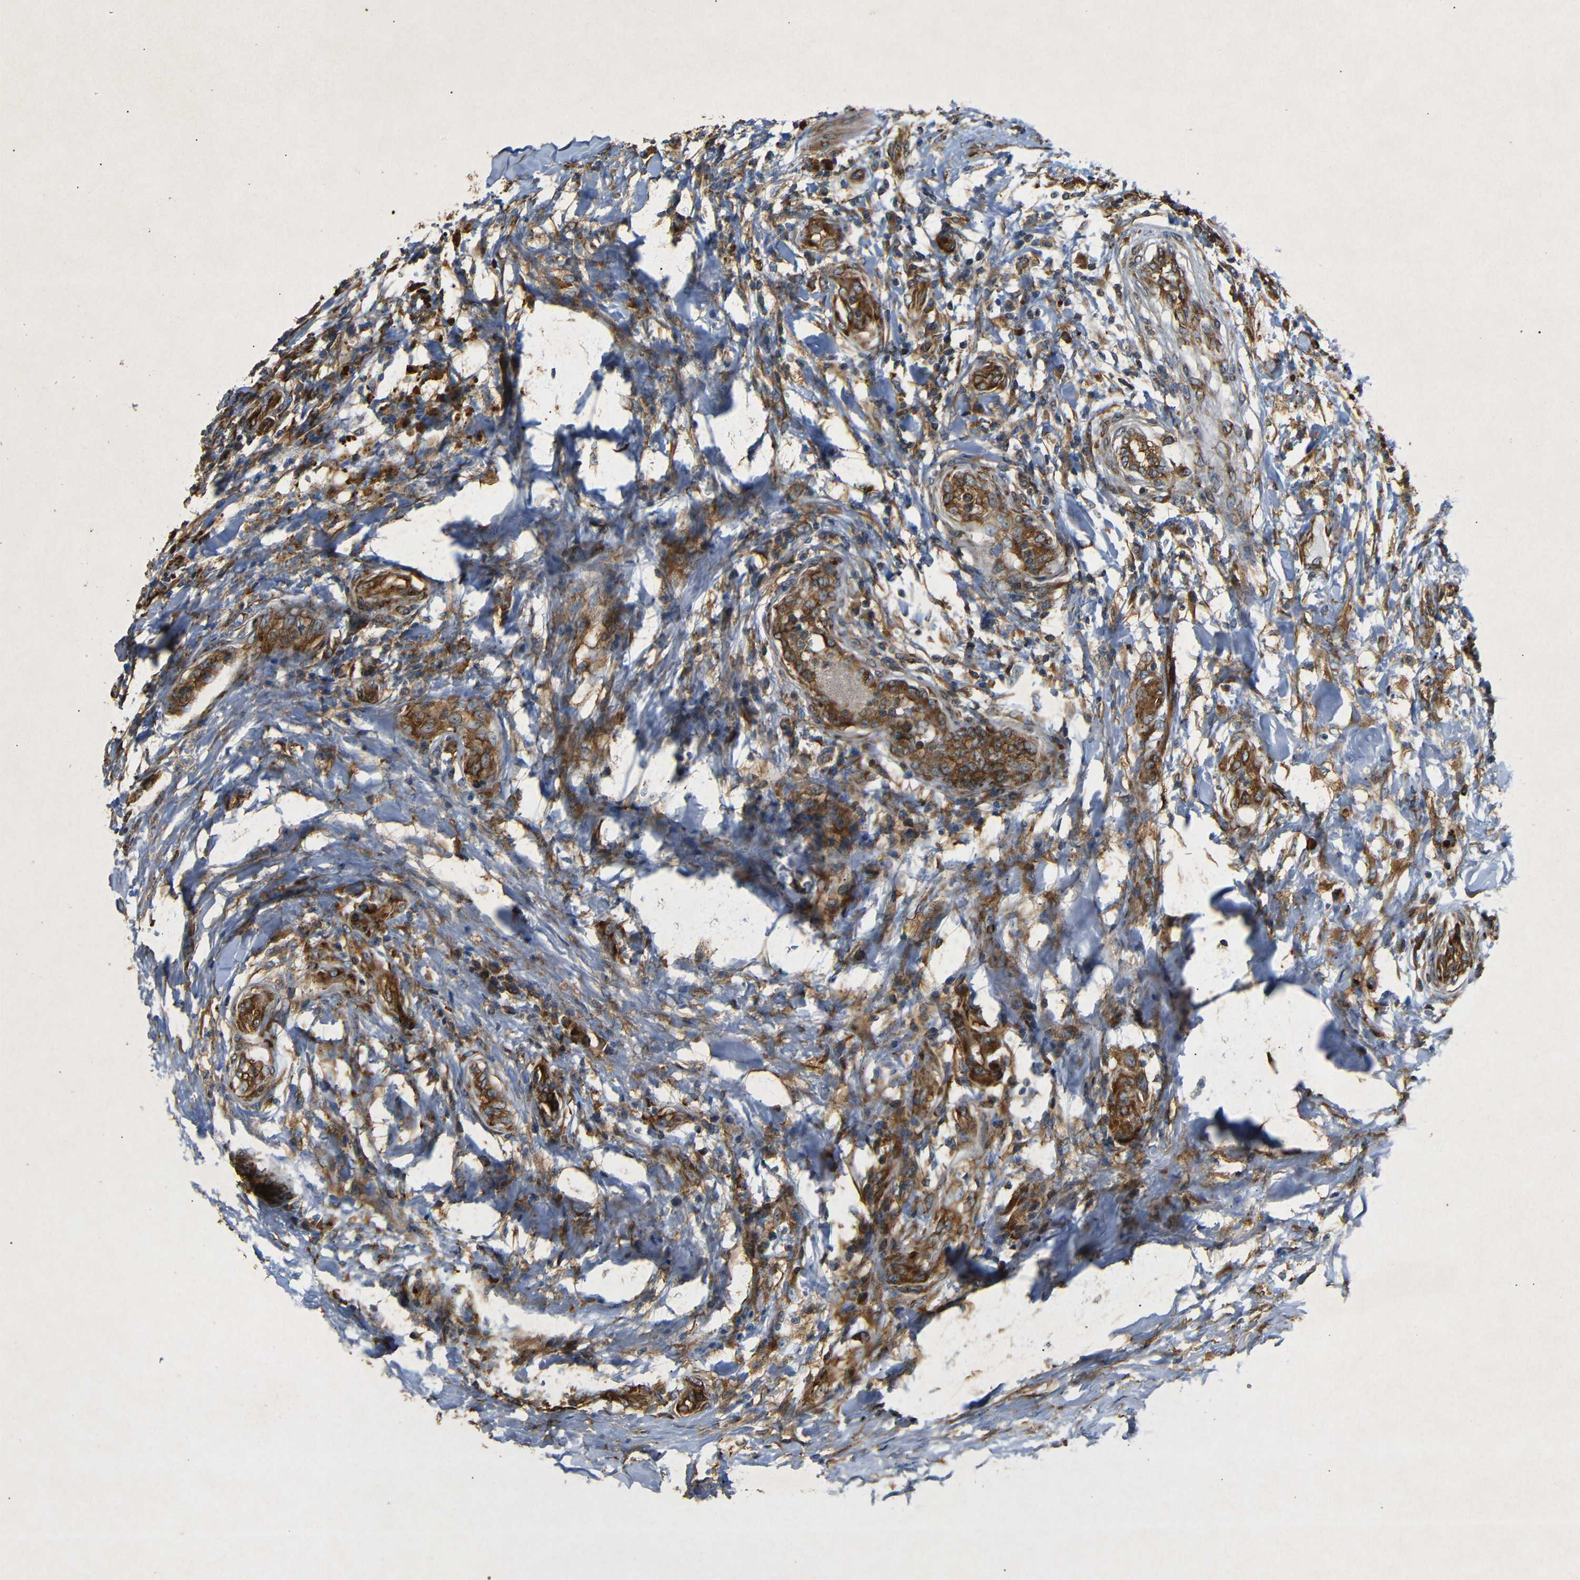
{"staining": {"intensity": "strong", "quantity": ">75%", "location": "cytoplasmic/membranous"}, "tissue": "testis cancer", "cell_type": "Tumor cells", "image_type": "cancer", "snomed": [{"axis": "morphology", "description": "Seminoma, NOS"}, {"axis": "topography", "description": "Testis"}], "caption": "About >75% of tumor cells in testis seminoma exhibit strong cytoplasmic/membranous protein positivity as visualized by brown immunohistochemical staining.", "gene": "BTF3", "patient": {"sex": "male", "age": 59}}